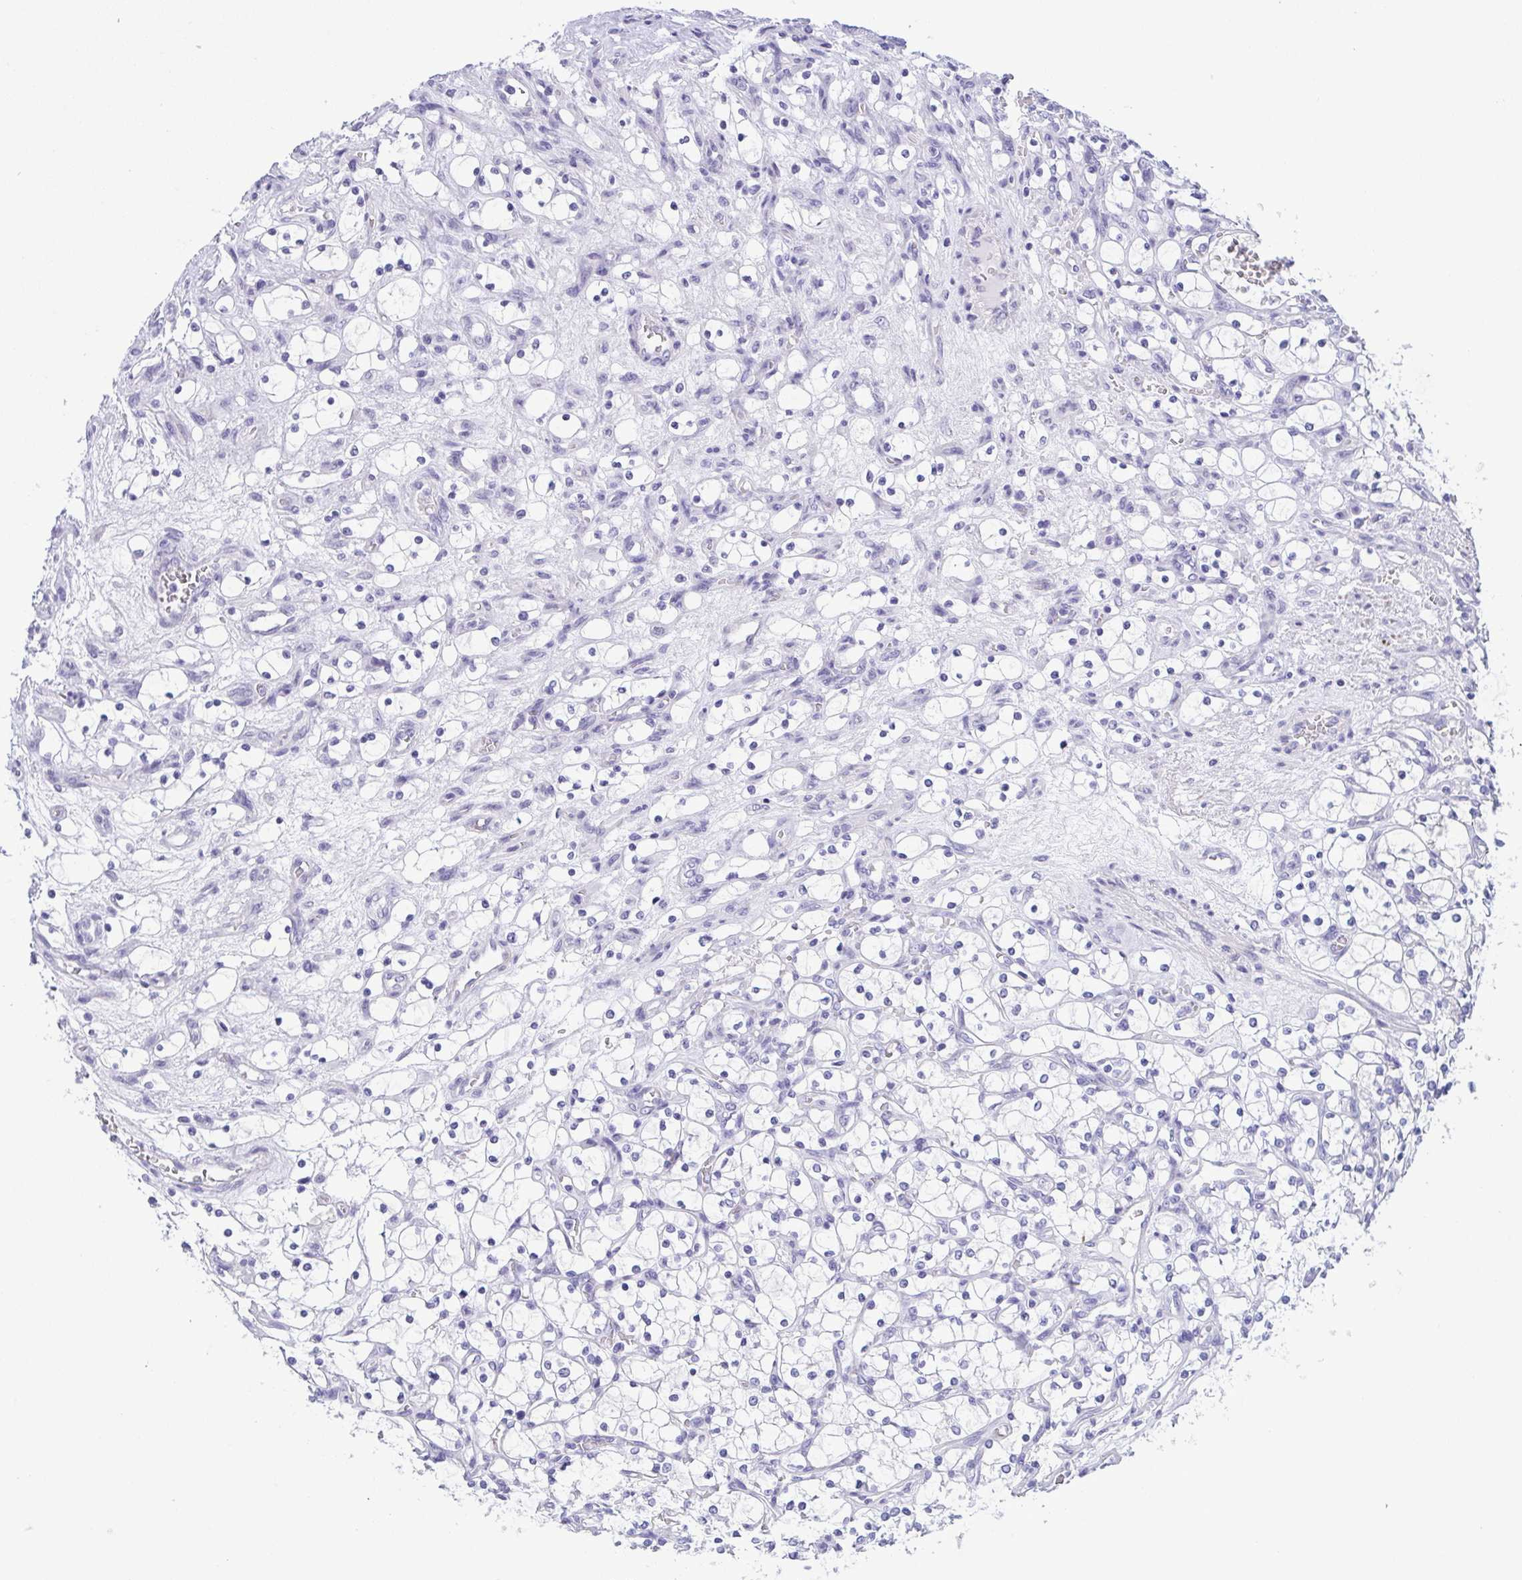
{"staining": {"intensity": "negative", "quantity": "none", "location": "none"}, "tissue": "renal cancer", "cell_type": "Tumor cells", "image_type": "cancer", "snomed": [{"axis": "morphology", "description": "Adenocarcinoma, NOS"}, {"axis": "topography", "description": "Kidney"}], "caption": "A high-resolution histopathology image shows IHC staining of renal cancer (adenocarcinoma), which exhibits no significant positivity in tumor cells.", "gene": "MYL7", "patient": {"sex": "female", "age": 69}}